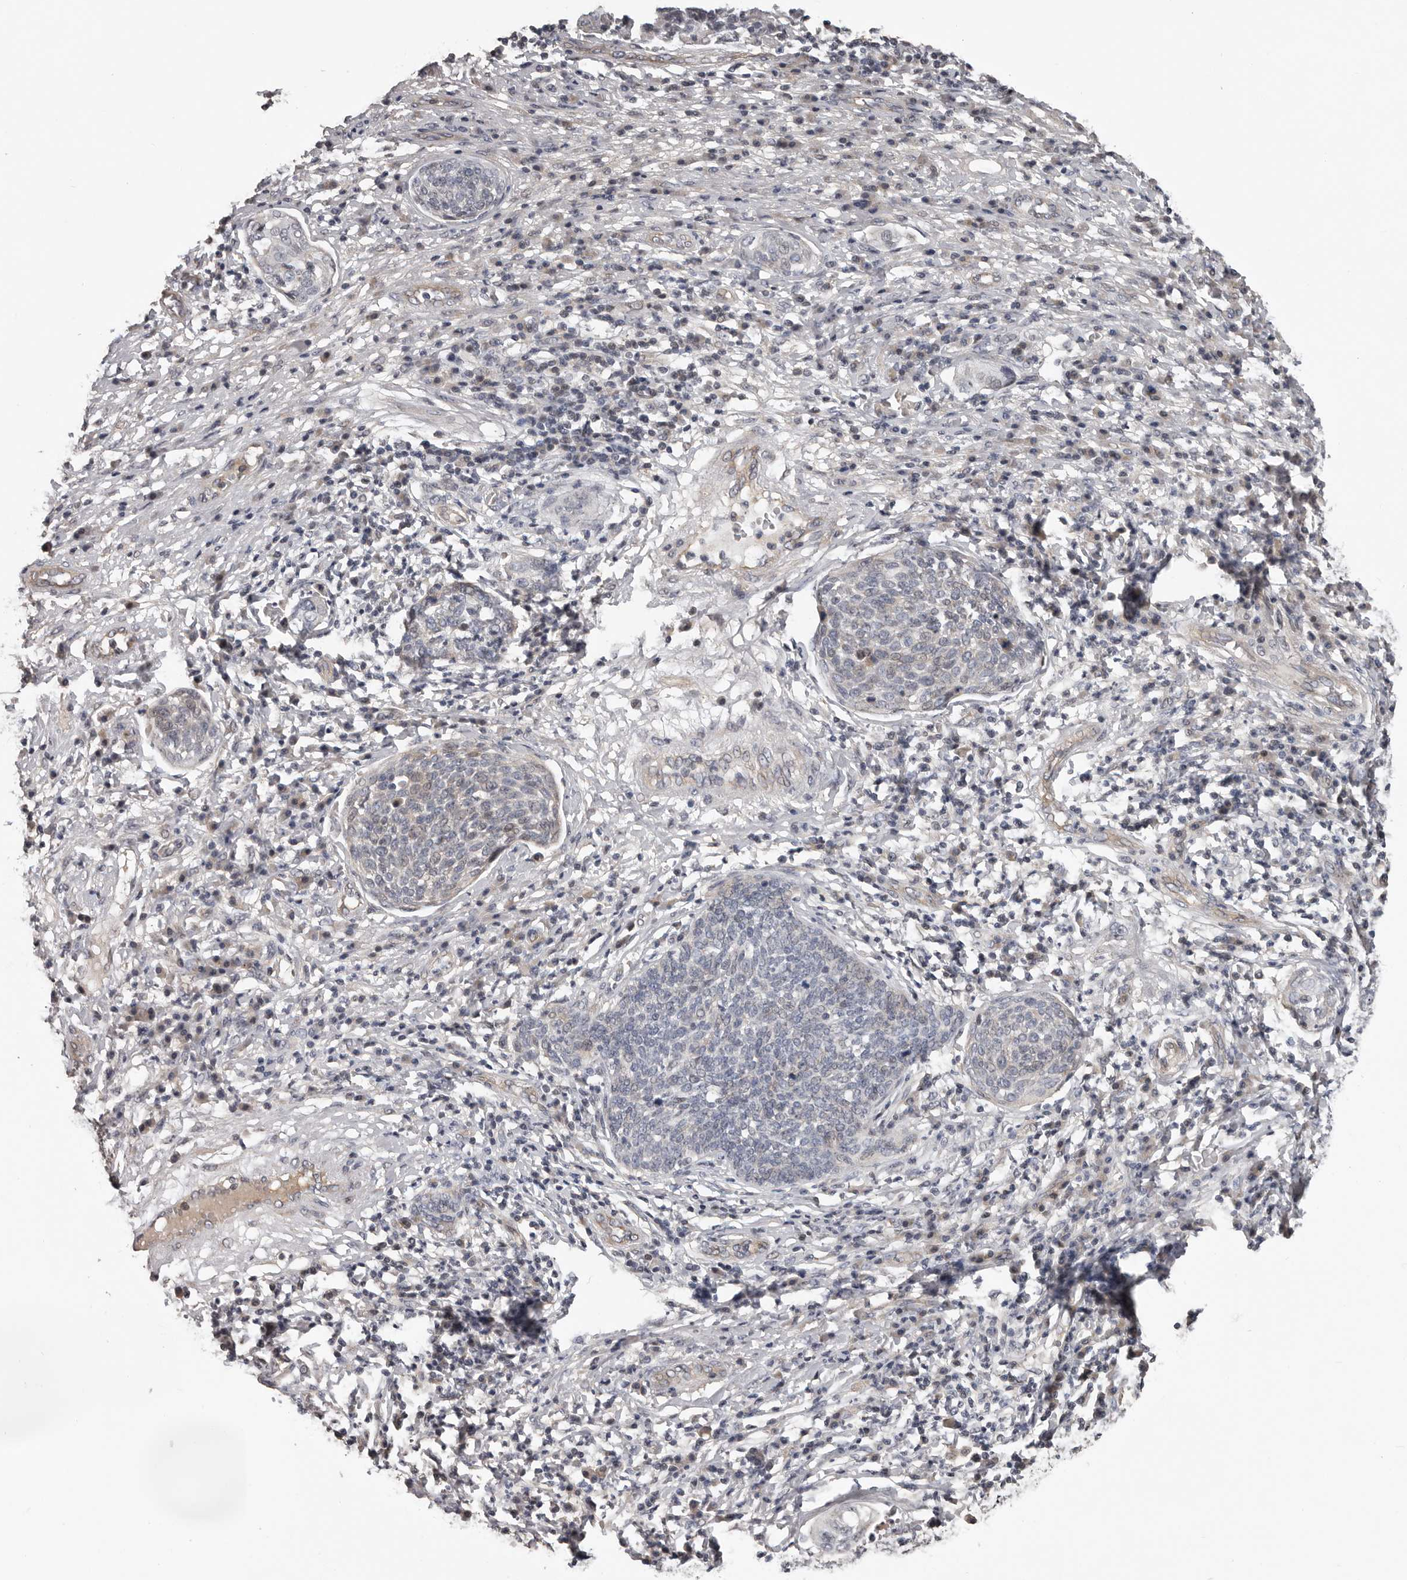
{"staining": {"intensity": "negative", "quantity": "none", "location": "none"}, "tissue": "cervical cancer", "cell_type": "Tumor cells", "image_type": "cancer", "snomed": [{"axis": "morphology", "description": "Squamous cell carcinoma, NOS"}, {"axis": "topography", "description": "Cervix"}], "caption": "This is an immunohistochemistry (IHC) micrograph of human cervical cancer (squamous cell carcinoma). There is no positivity in tumor cells.", "gene": "RNF217", "patient": {"sex": "female", "age": 34}}